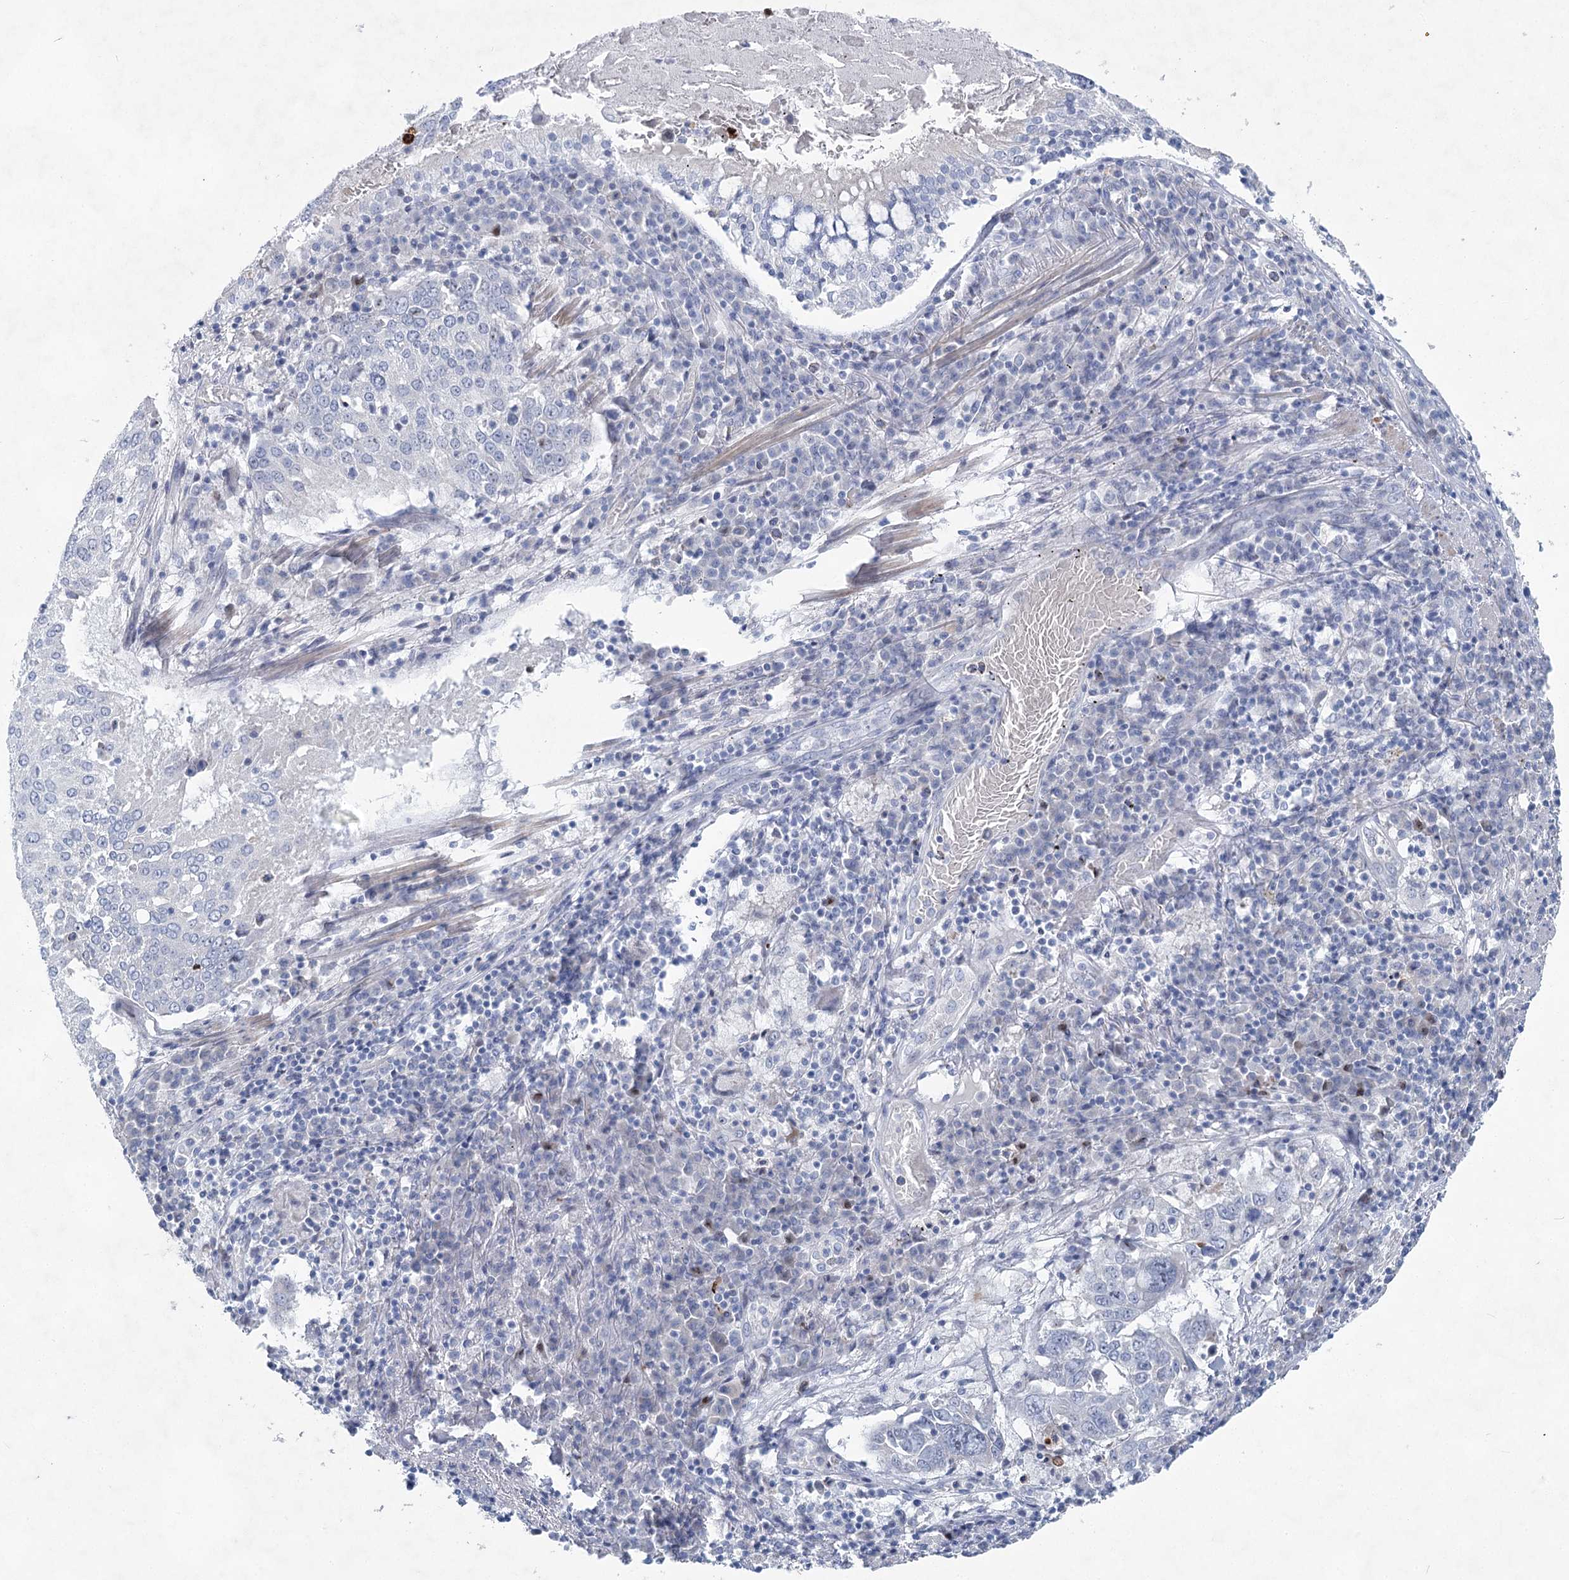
{"staining": {"intensity": "negative", "quantity": "none", "location": "none"}, "tissue": "lung cancer", "cell_type": "Tumor cells", "image_type": "cancer", "snomed": [{"axis": "morphology", "description": "Squamous cell carcinoma, NOS"}, {"axis": "topography", "description": "Lung"}], "caption": "A photomicrograph of lung cancer stained for a protein exhibits no brown staining in tumor cells.", "gene": "WDR74", "patient": {"sex": "male", "age": 65}}